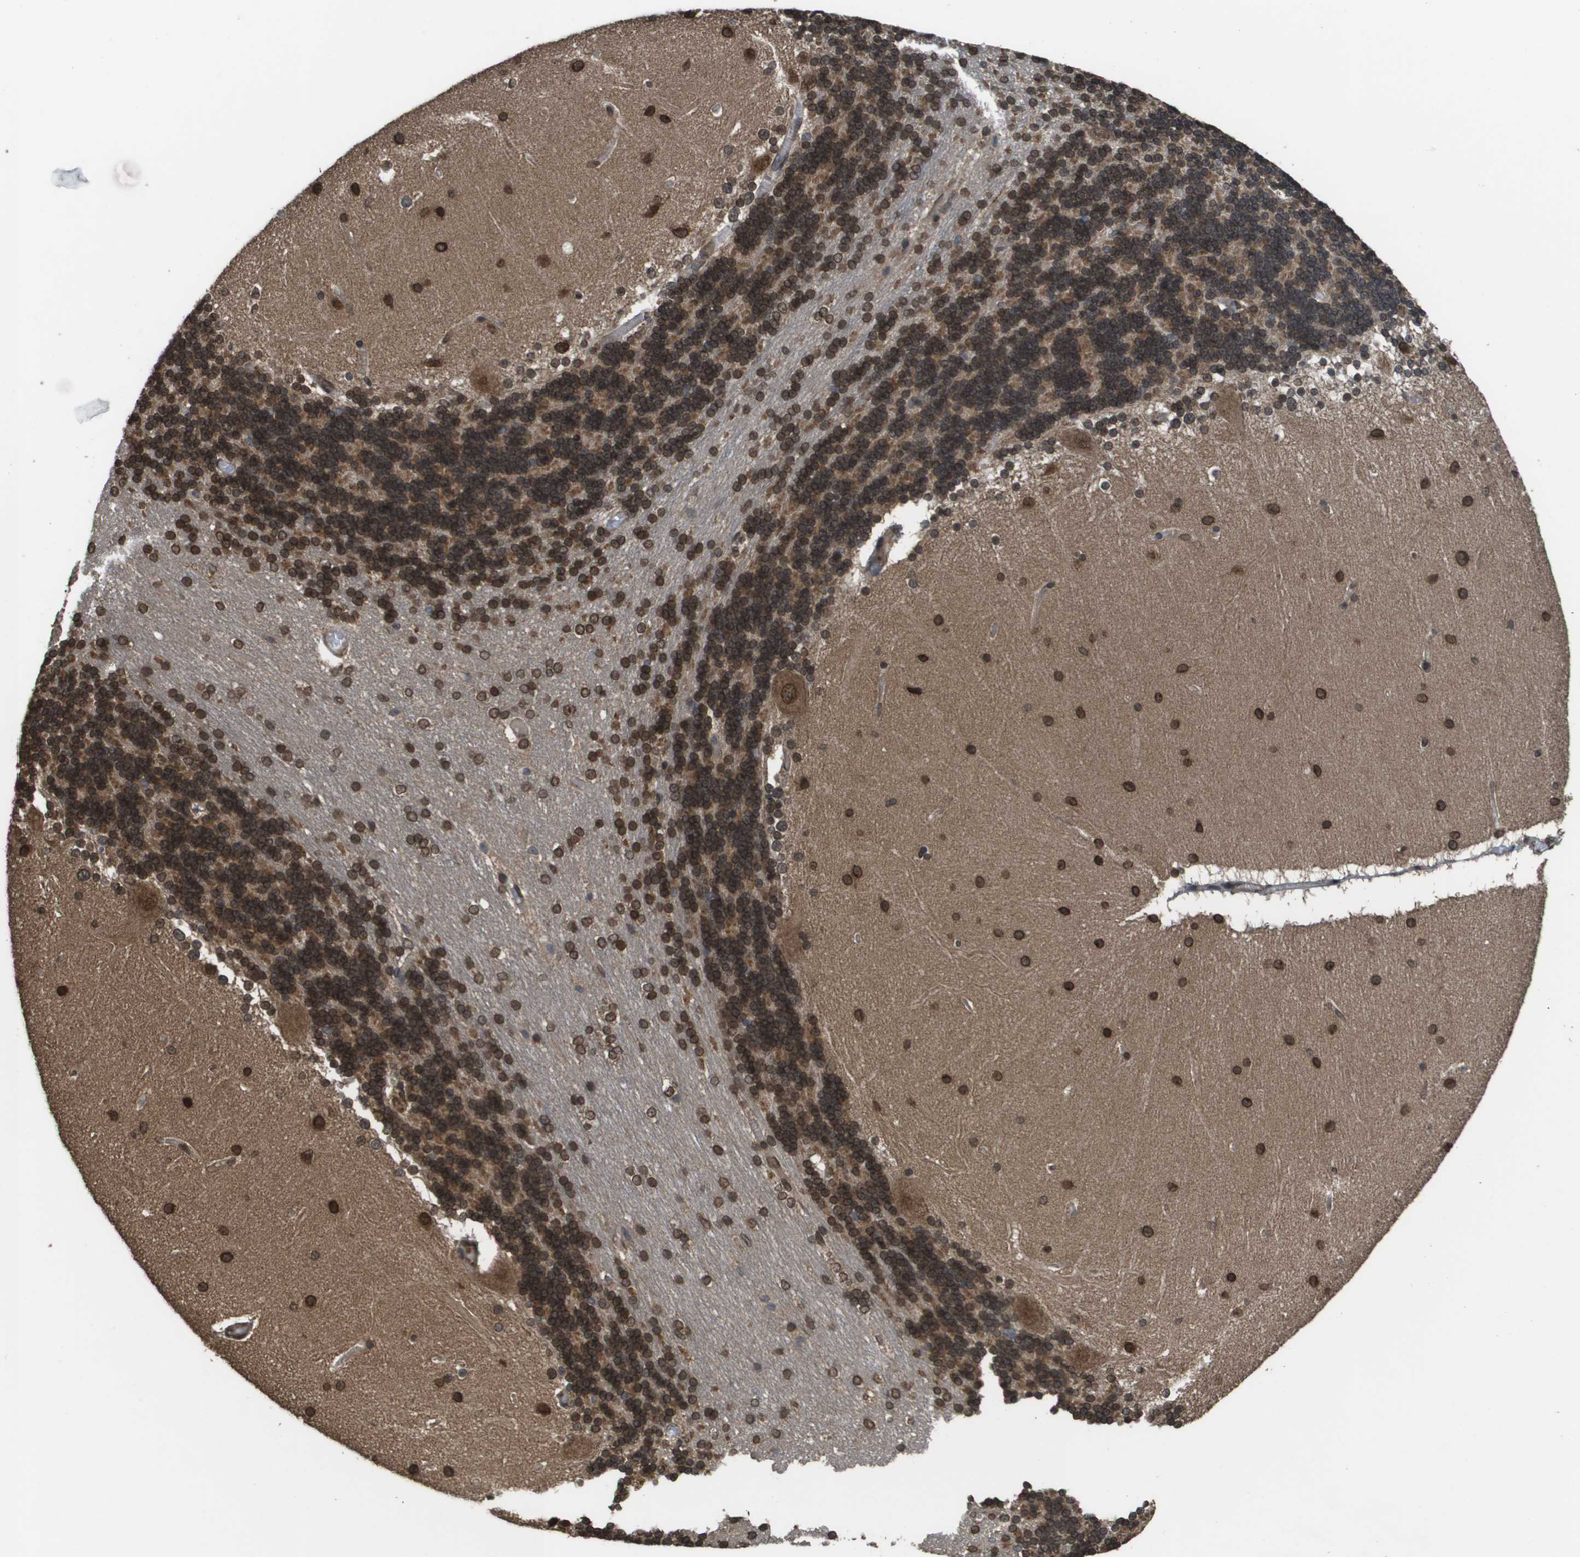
{"staining": {"intensity": "strong", "quantity": ">75%", "location": "nuclear"}, "tissue": "cerebellum", "cell_type": "Cells in granular layer", "image_type": "normal", "snomed": [{"axis": "morphology", "description": "Normal tissue, NOS"}, {"axis": "topography", "description": "Cerebellum"}], "caption": "An image showing strong nuclear positivity in approximately >75% of cells in granular layer in unremarkable cerebellum, as visualized by brown immunohistochemical staining.", "gene": "AXIN2", "patient": {"sex": "female", "age": 54}}